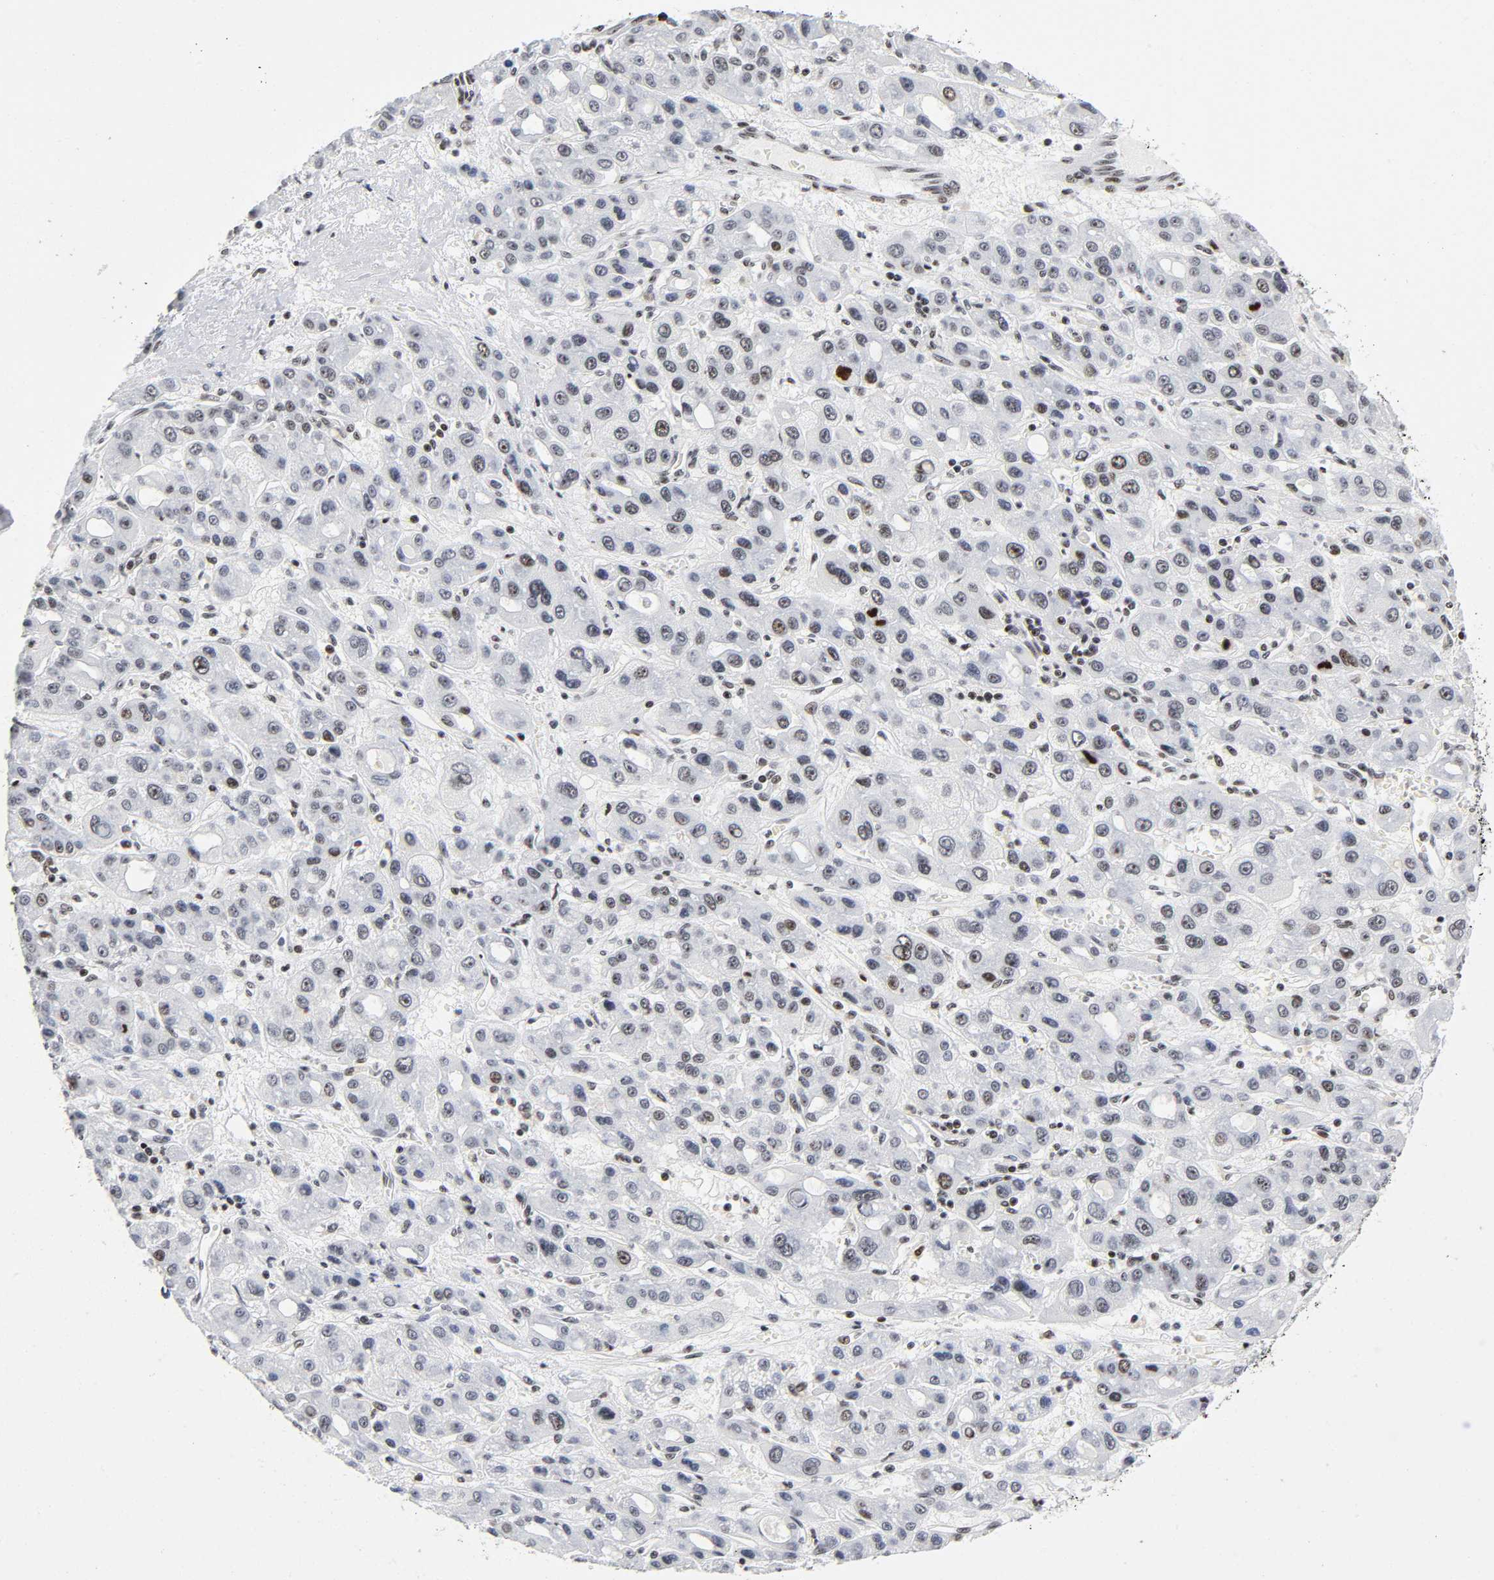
{"staining": {"intensity": "weak", "quantity": "<25%", "location": "nuclear"}, "tissue": "liver cancer", "cell_type": "Tumor cells", "image_type": "cancer", "snomed": [{"axis": "morphology", "description": "Carcinoma, Hepatocellular, NOS"}, {"axis": "topography", "description": "Liver"}], "caption": "Hepatocellular carcinoma (liver) was stained to show a protein in brown. There is no significant staining in tumor cells.", "gene": "UBTF", "patient": {"sex": "male", "age": 55}}